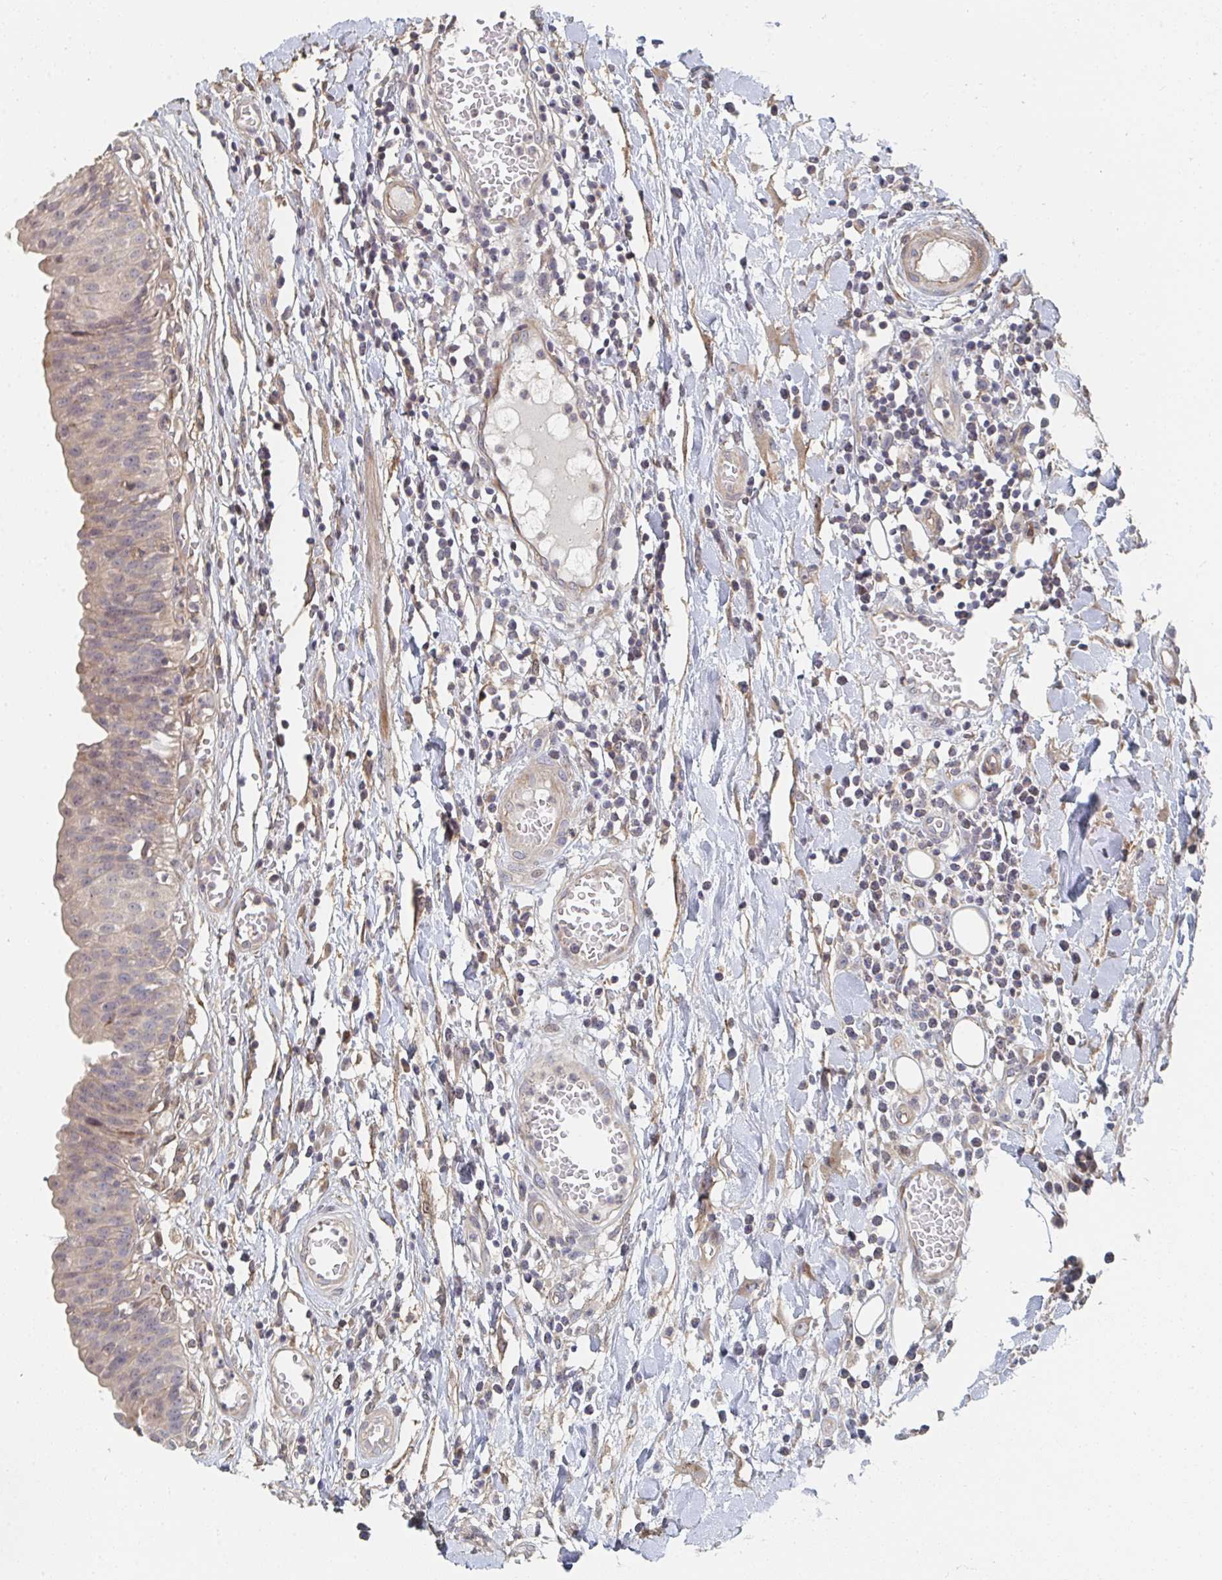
{"staining": {"intensity": "weak", "quantity": "25%-75%", "location": "cytoplasmic/membranous"}, "tissue": "urinary bladder", "cell_type": "Urothelial cells", "image_type": "normal", "snomed": [{"axis": "morphology", "description": "Normal tissue, NOS"}, {"axis": "topography", "description": "Urinary bladder"}], "caption": "Protein staining shows weak cytoplasmic/membranous expression in approximately 25%-75% of urothelial cells in unremarkable urinary bladder. The protein is stained brown, and the nuclei are stained in blue (DAB IHC with brightfield microscopy, high magnification).", "gene": "PTEN", "patient": {"sex": "male", "age": 64}}